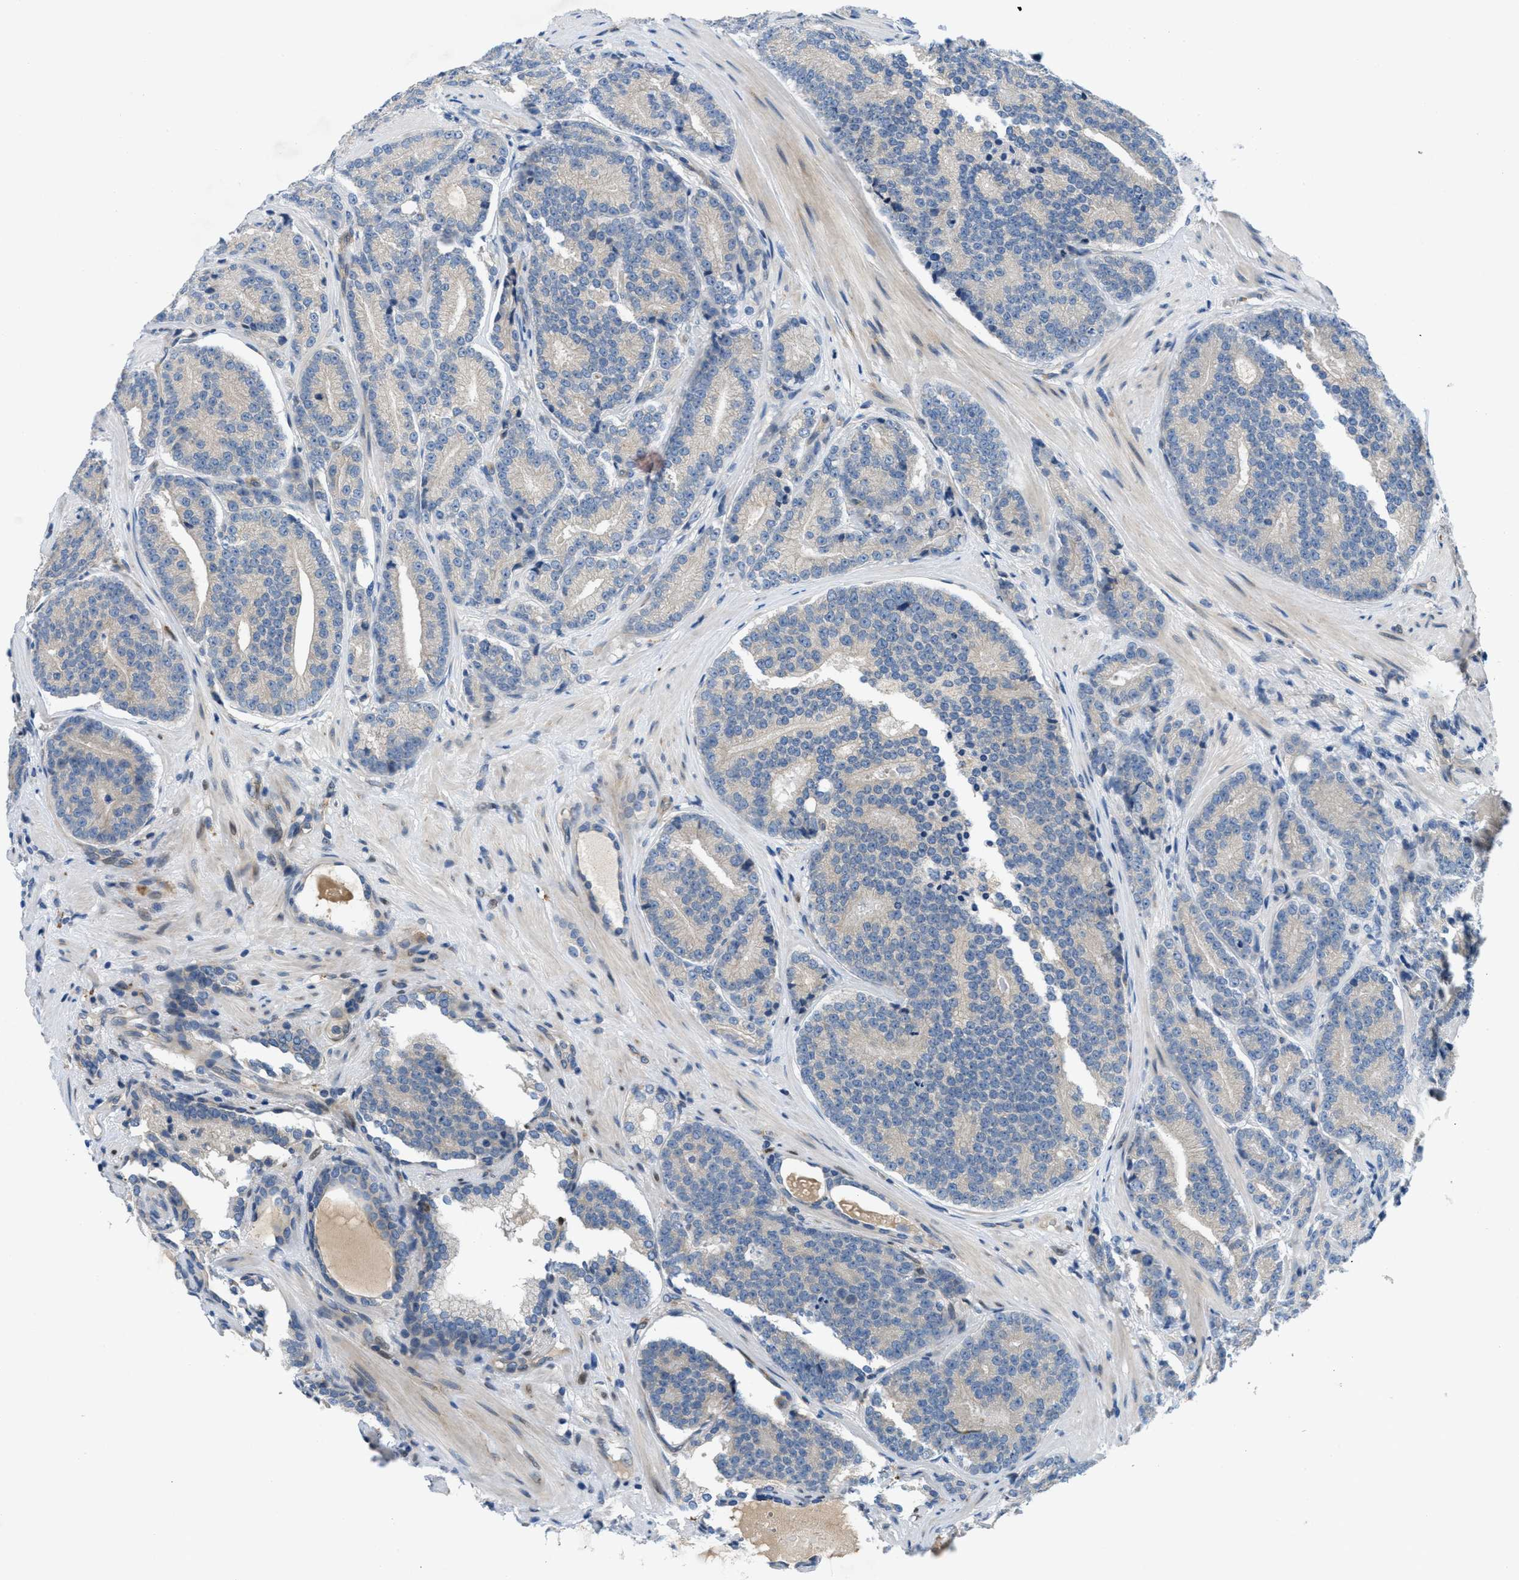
{"staining": {"intensity": "negative", "quantity": "none", "location": "none"}, "tissue": "prostate cancer", "cell_type": "Tumor cells", "image_type": "cancer", "snomed": [{"axis": "morphology", "description": "Adenocarcinoma, High grade"}, {"axis": "topography", "description": "Prostate"}], "caption": "Tumor cells are negative for brown protein staining in prostate adenocarcinoma (high-grade).", "gene": "PGR", "patient": {"sex": "male", "age": 61}}